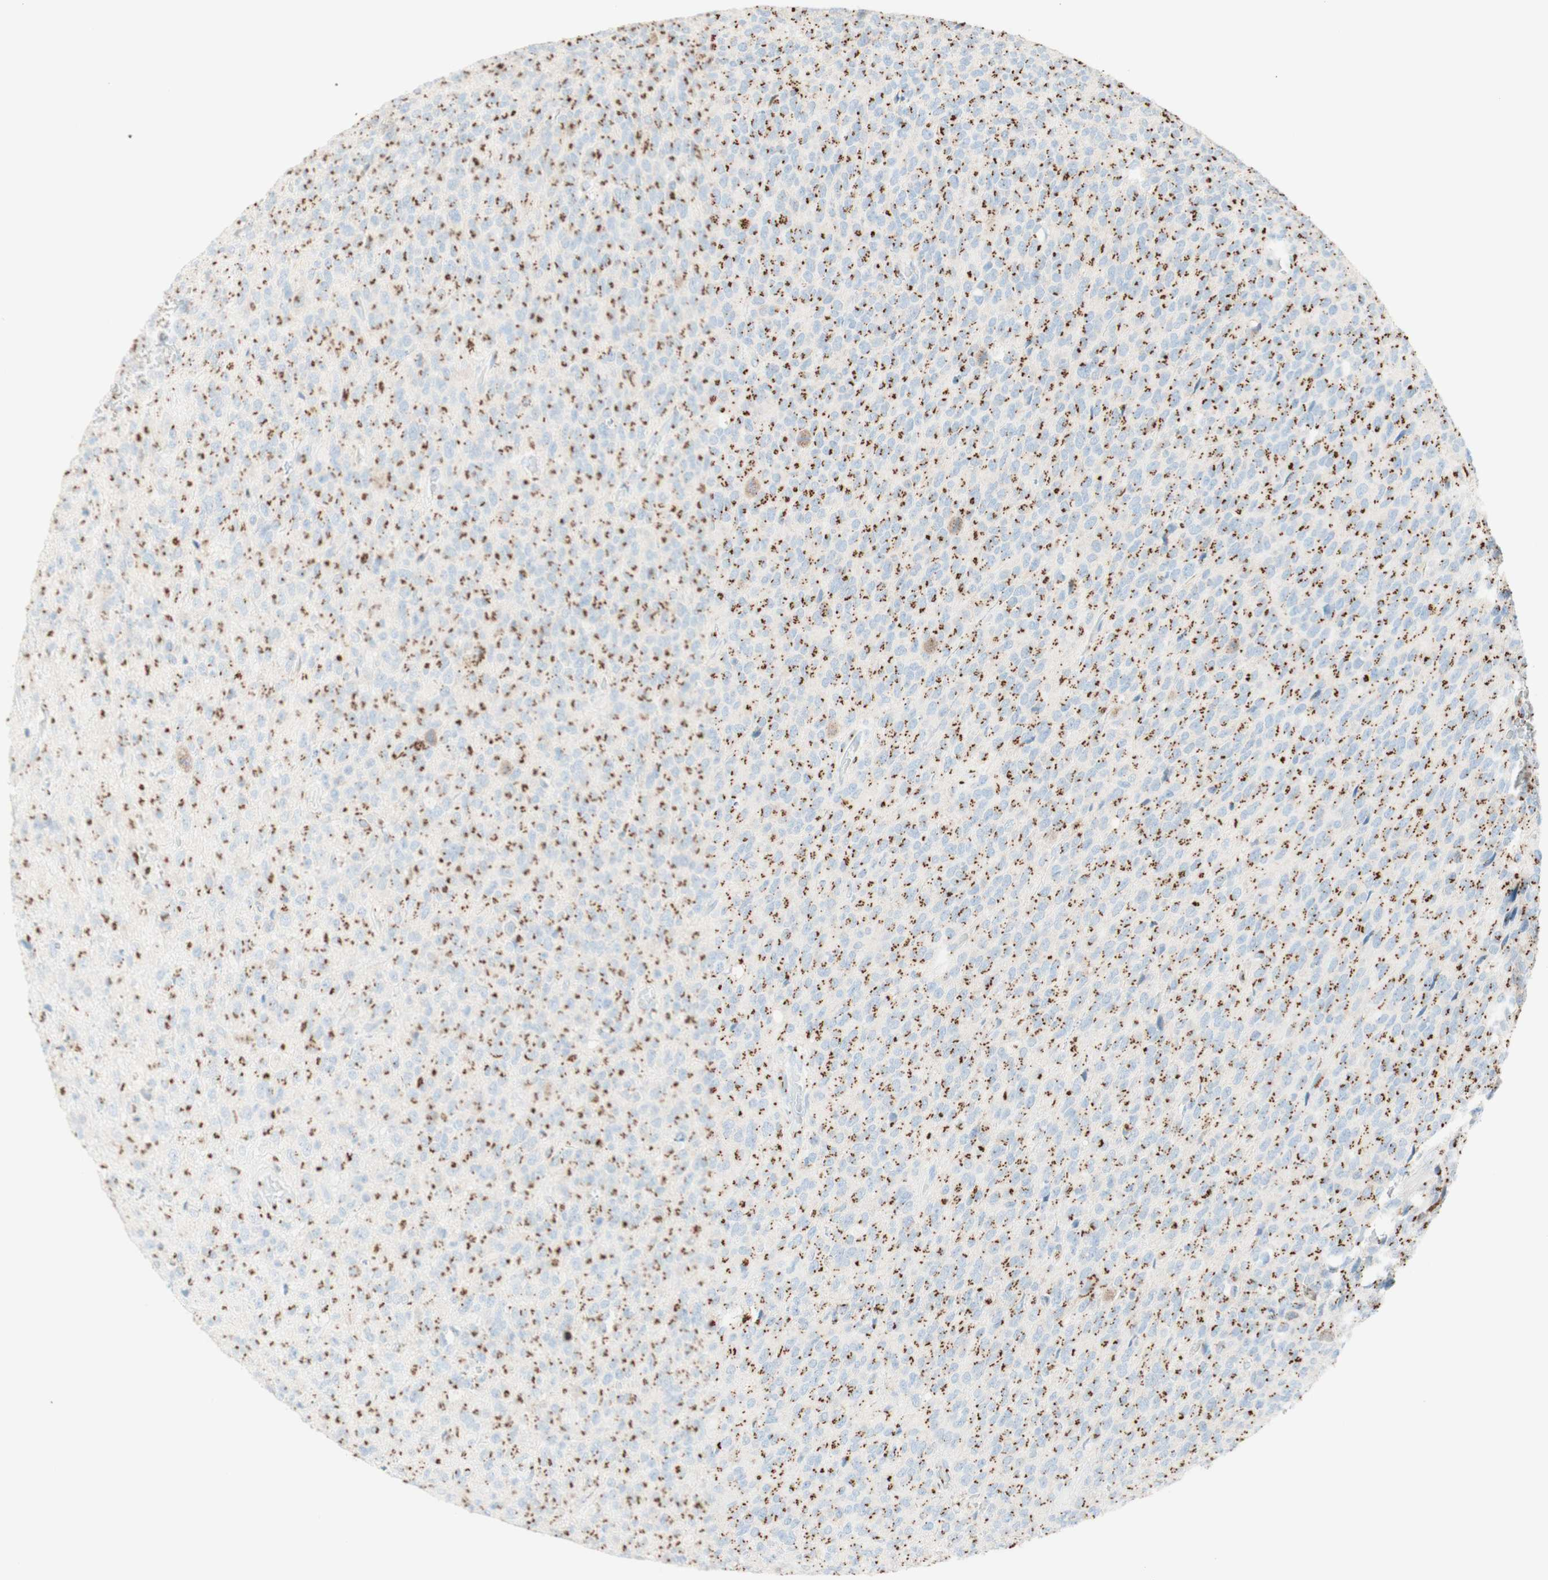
{"staining": {"intensity": "strong", "quantity": ">75%", "location": "cytoplasmic/membranous"}, "tissue": "glioma", "cell_type": "Tumor cells", "image_type": "cancer", "snomed": [{"axis": "morphology", "description": "Glioma, malignant, High grade"}, {"axis": "topography", "description": "pancreas cauda"}], "caption": "Immunohistochemical staining of glioma shows strong cytoplasmic/membranous protein positivity in approximately >75% of tumor cells.", "gene": "GOLGB1", "patient": {"sex": "male", "age": 60}}